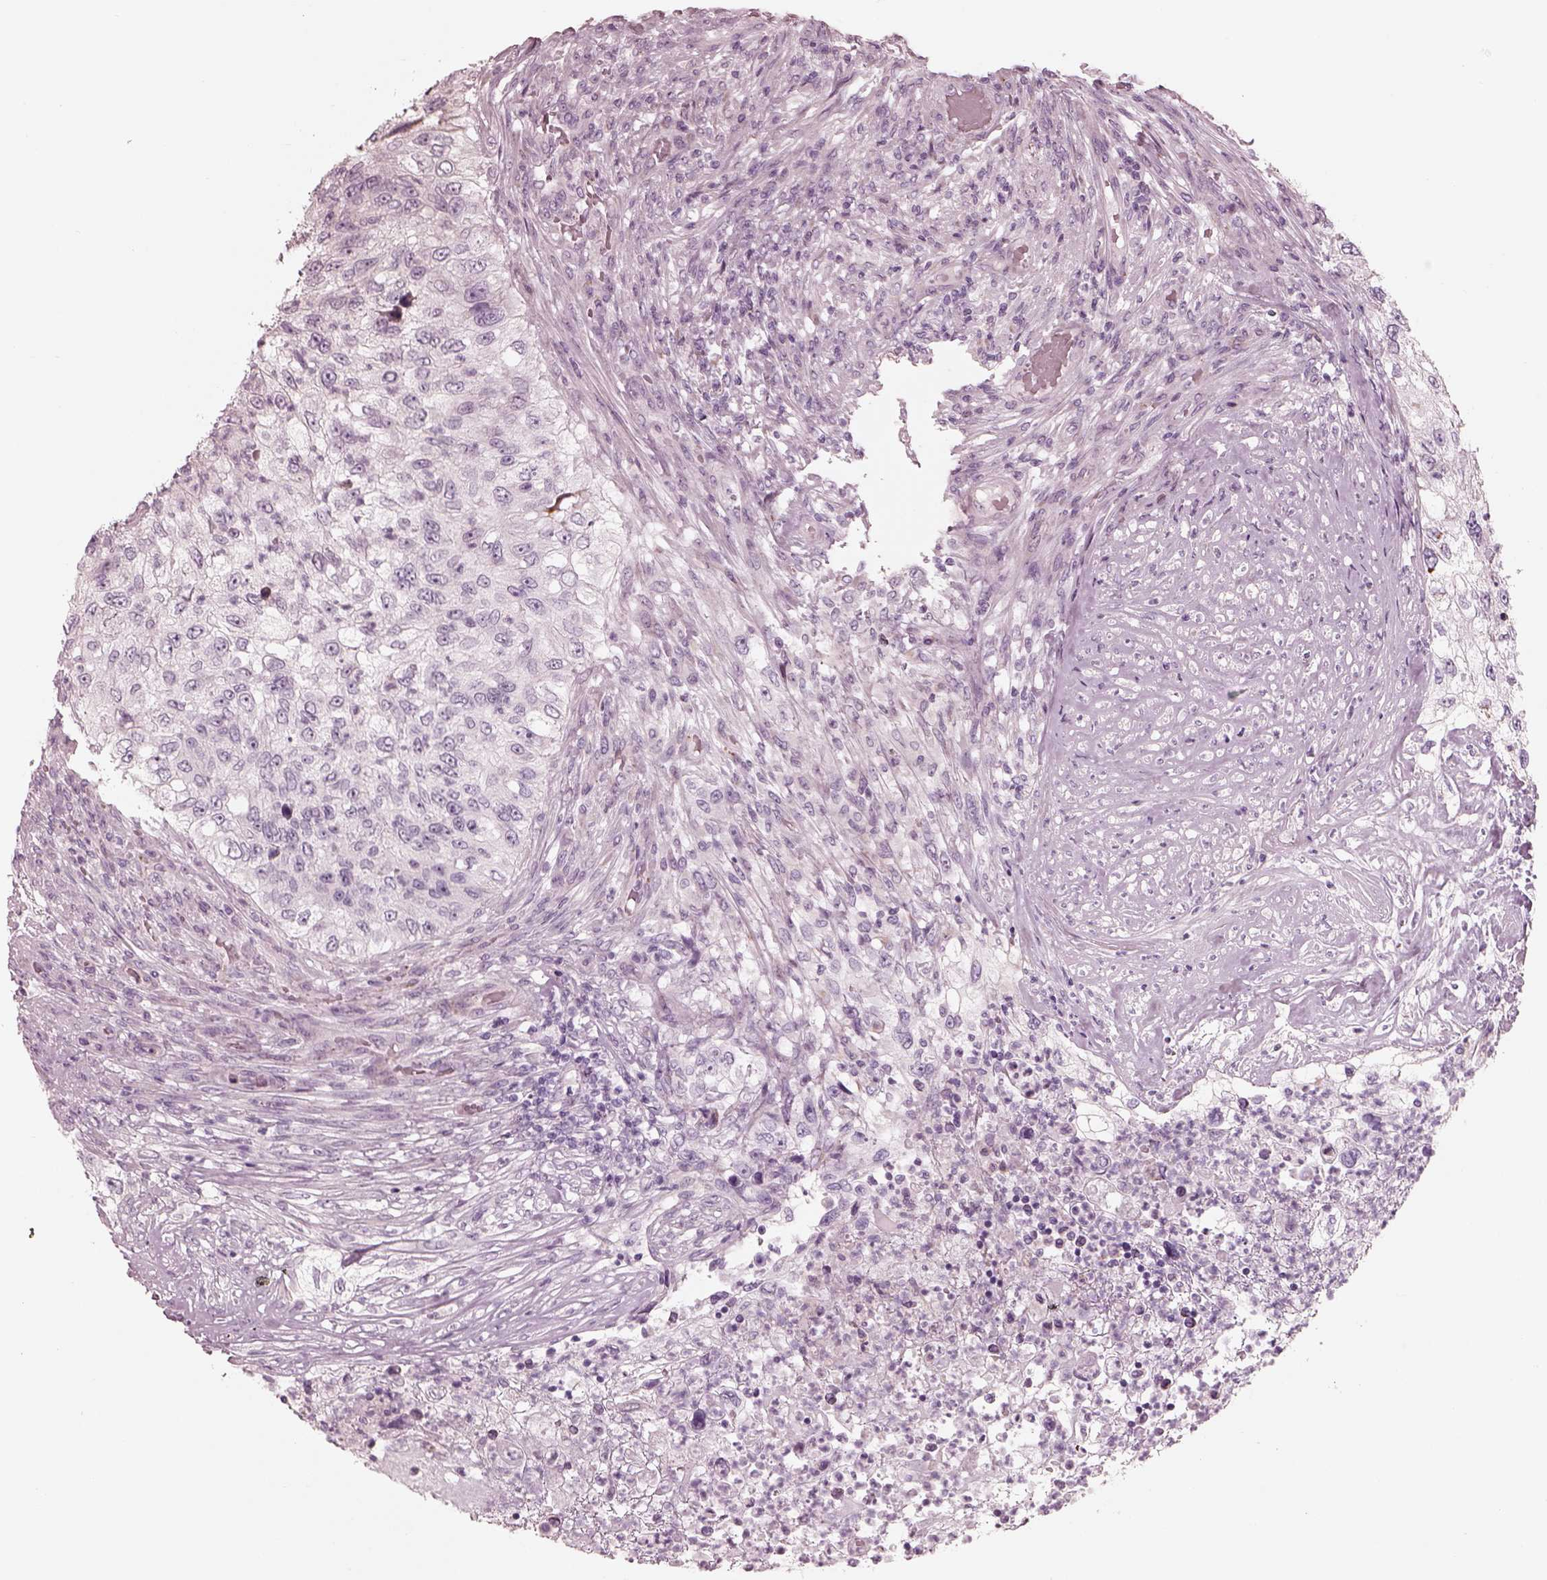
{"staining": {"intensity": "negative", "quantity": "none", "location": "none"}, "tissue": "urothelial cancer", "cell_type": "Tumor cells", "image_type": "cancer", "snomed": [{"axis": "morphology", "description": "Urothelial carcinoma, High grade"}, {"axis": "topography", "description": "Urinary bladder"}], "caption": "An image of urothelial cancer stained for a protein displays no brown staining in tumor cells.", "gene": "CADM2", "patient": {"sex": "female", "age": 60}}